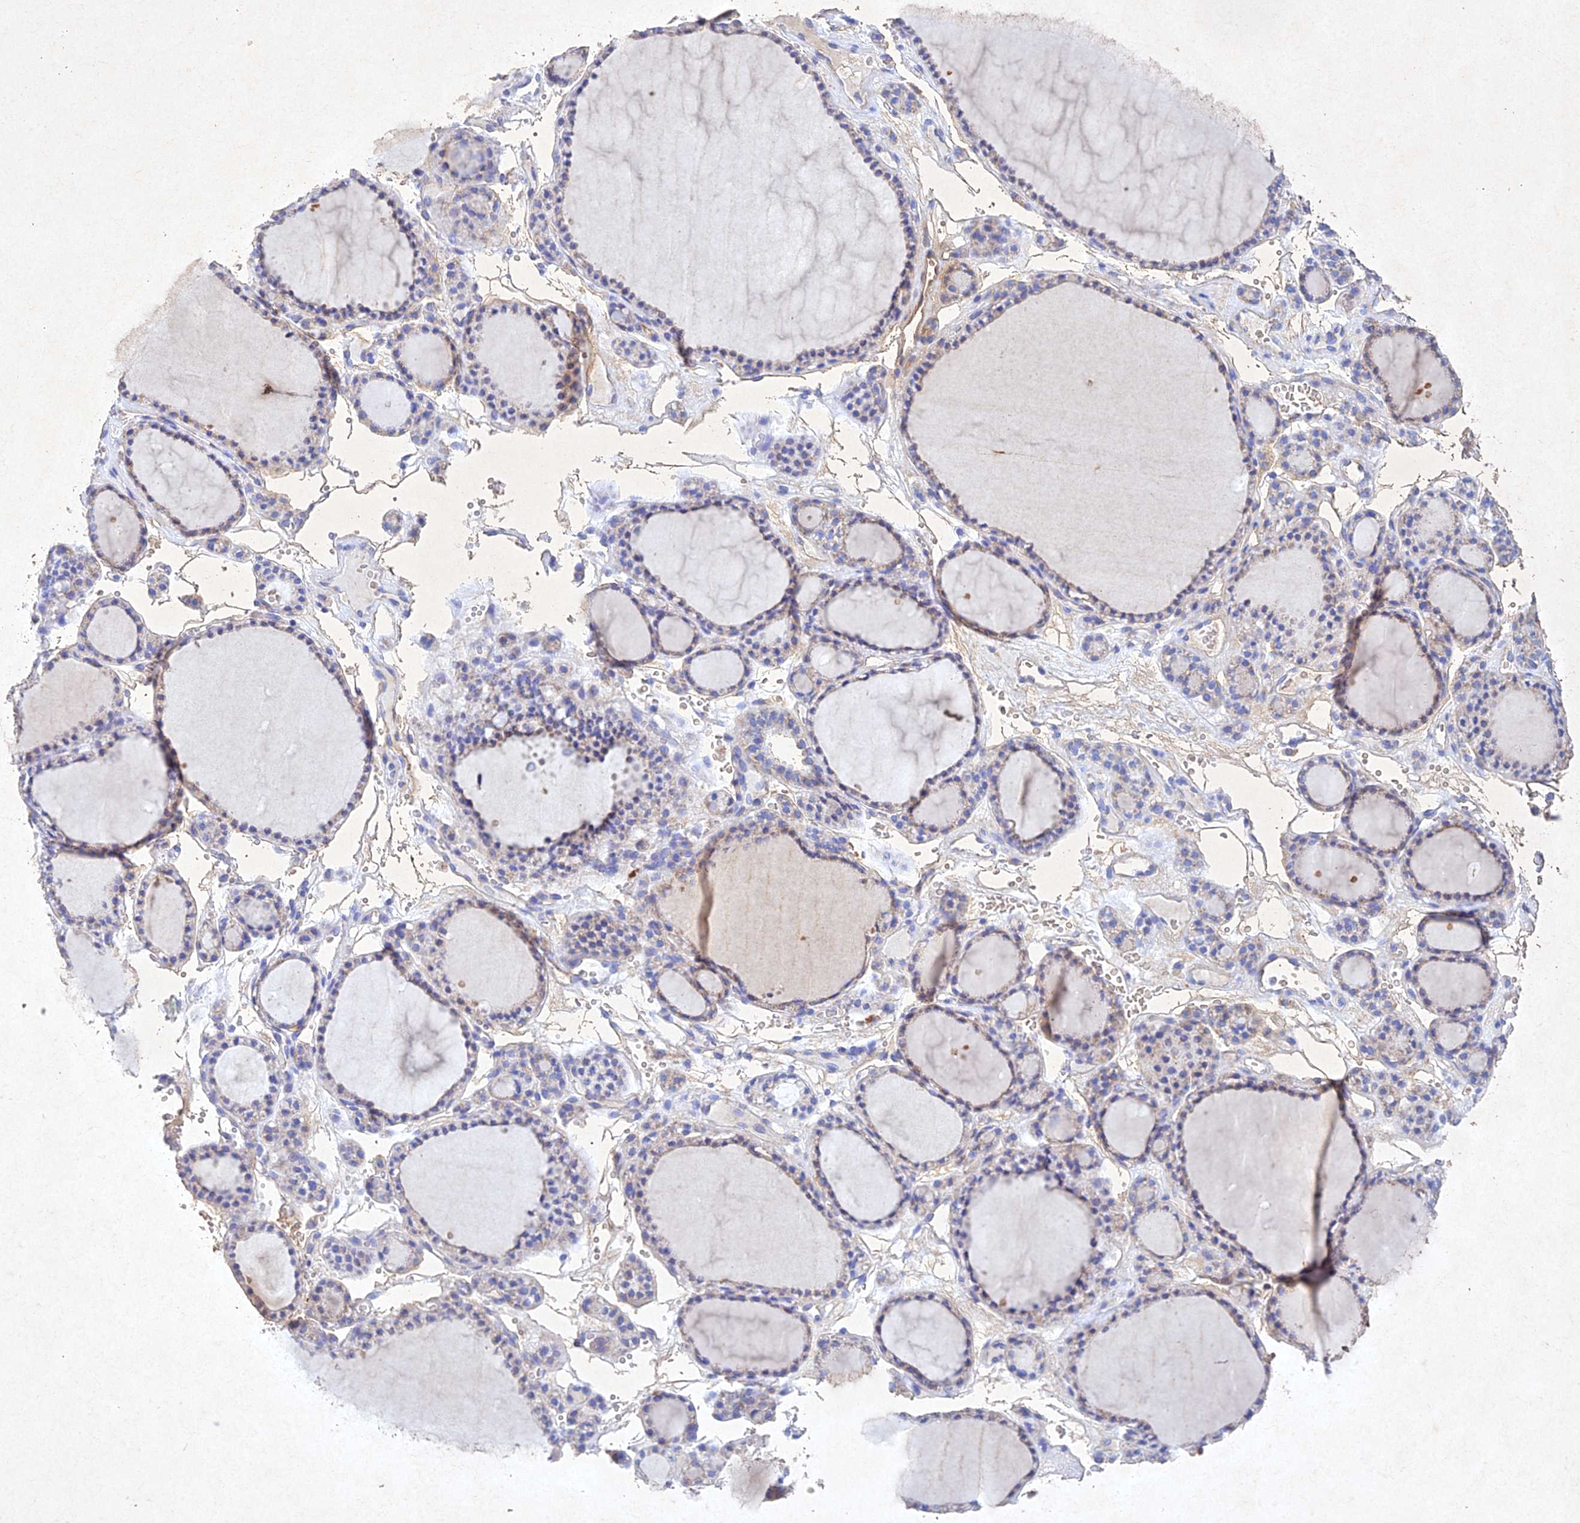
{"staining": {"intensity": "weak", "quantity": "<25%", "location": "cytoplasmic/membranous"}, "tissue": "thyroid gland", "cell_type": "Glandular cells", "image_type": "normal", "snomed": [{"axis": "morphology", "description": "Normal tissue, NOS"}, {"axis": "topography", "description": "Thyroid gland"}], "caption": "Histopathology image shows no significant protein staining in glandular cells of normal thyroid gland.", "gene": "NDUFV1", "patient": {"sex": "female", "age": 28}}